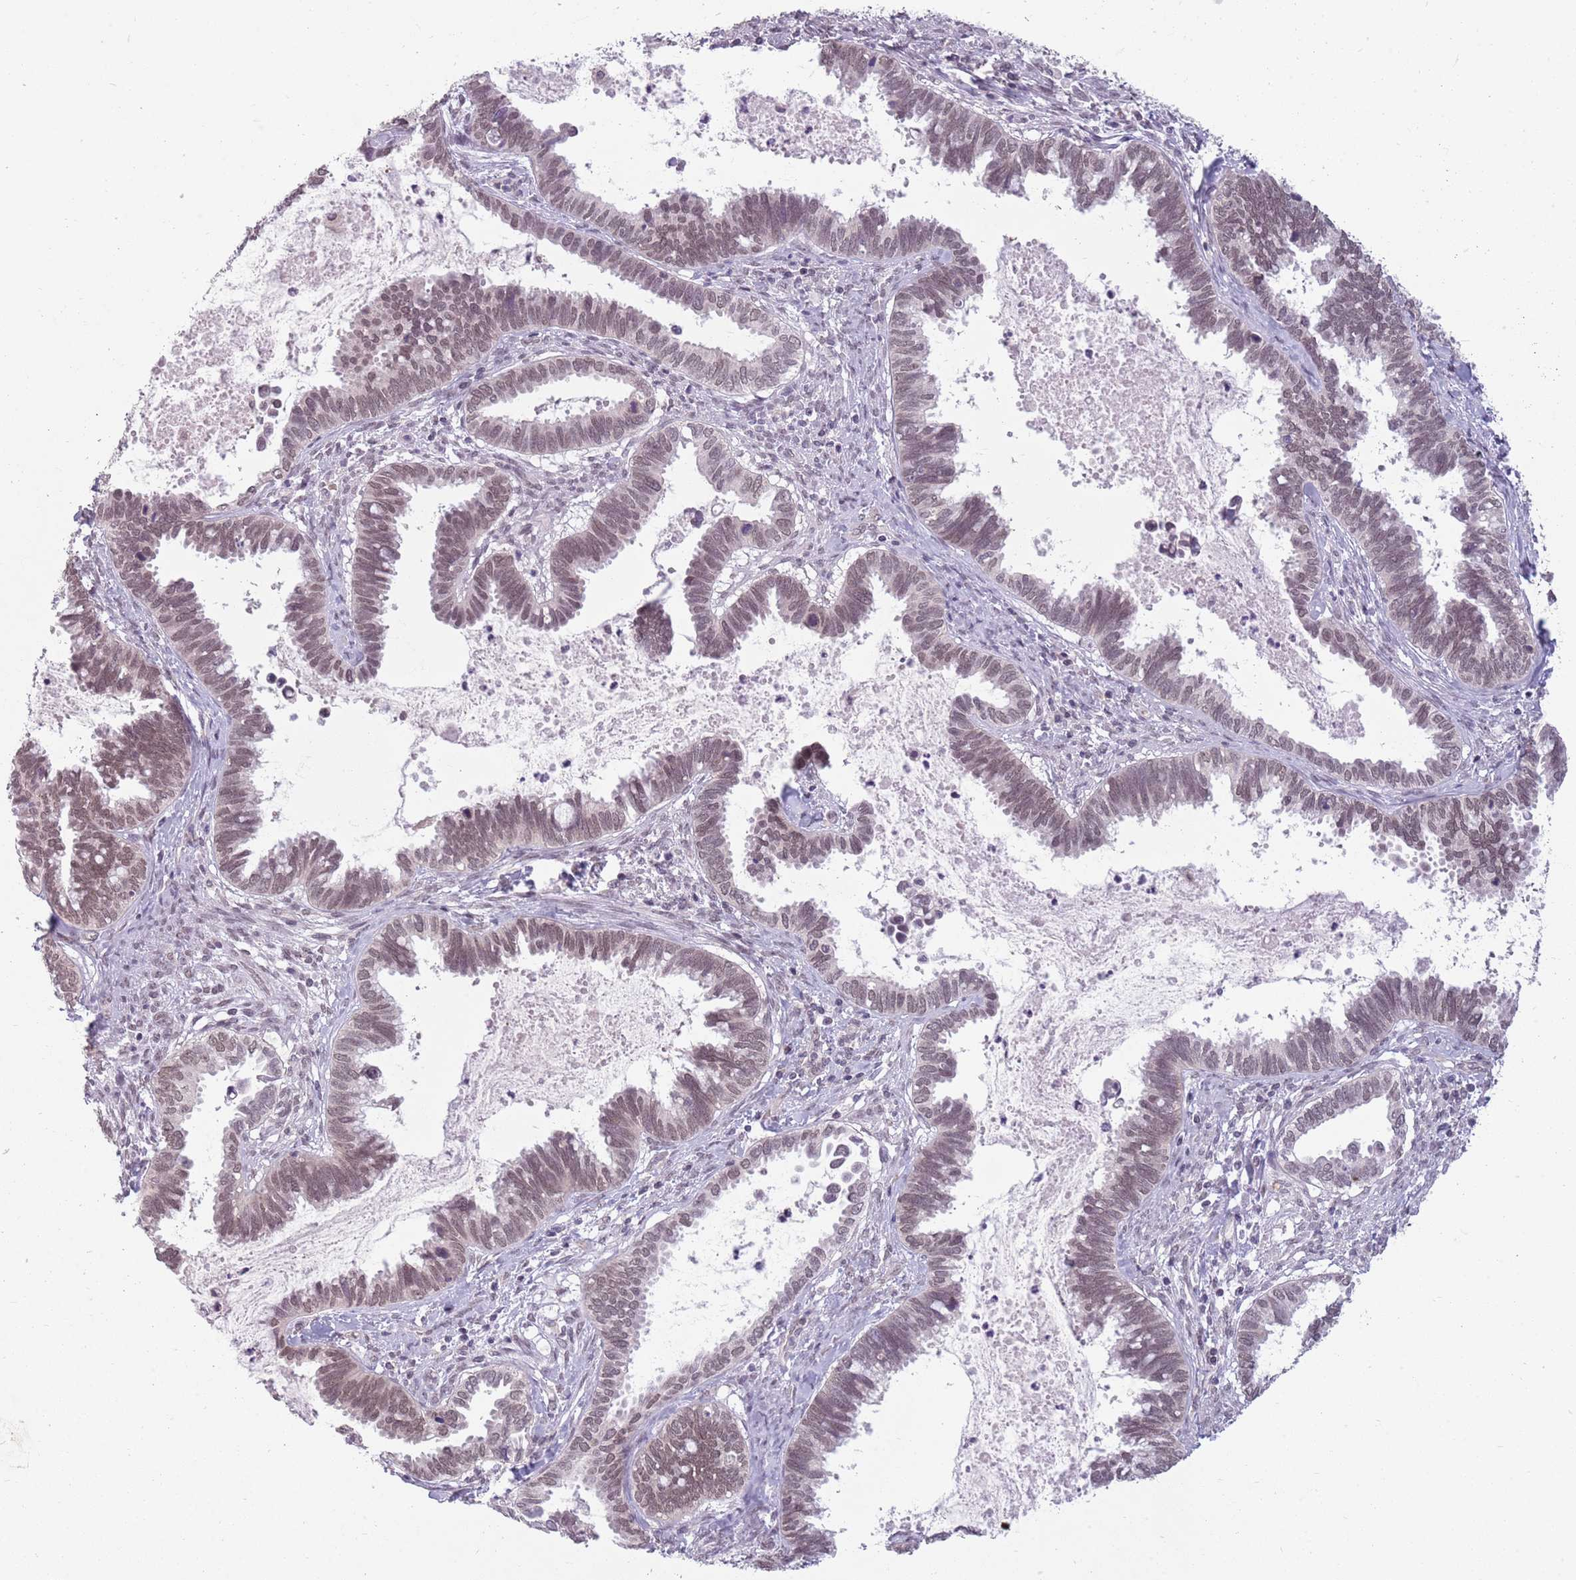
{"staining": {"intensity": "moderate", "quantity": "25%-75%", "location": "nuclear"}, "tissue": "cervical cancer", "cell_type": "Tumor cells", "image_type": "cancer", "snomed": [{"axis": "morphology", "description": "Adenocarcinoma, NOS"}, {"axis": "topography", "description": "Cervix"}], "caption": "A micrograph of adenocarcinoma (cervical) stained for a protein exhibits moderate nuclear brown staining in tumor cells.", "gene": "ZNF574", "patient": {"sex": "female", "age": 37}}